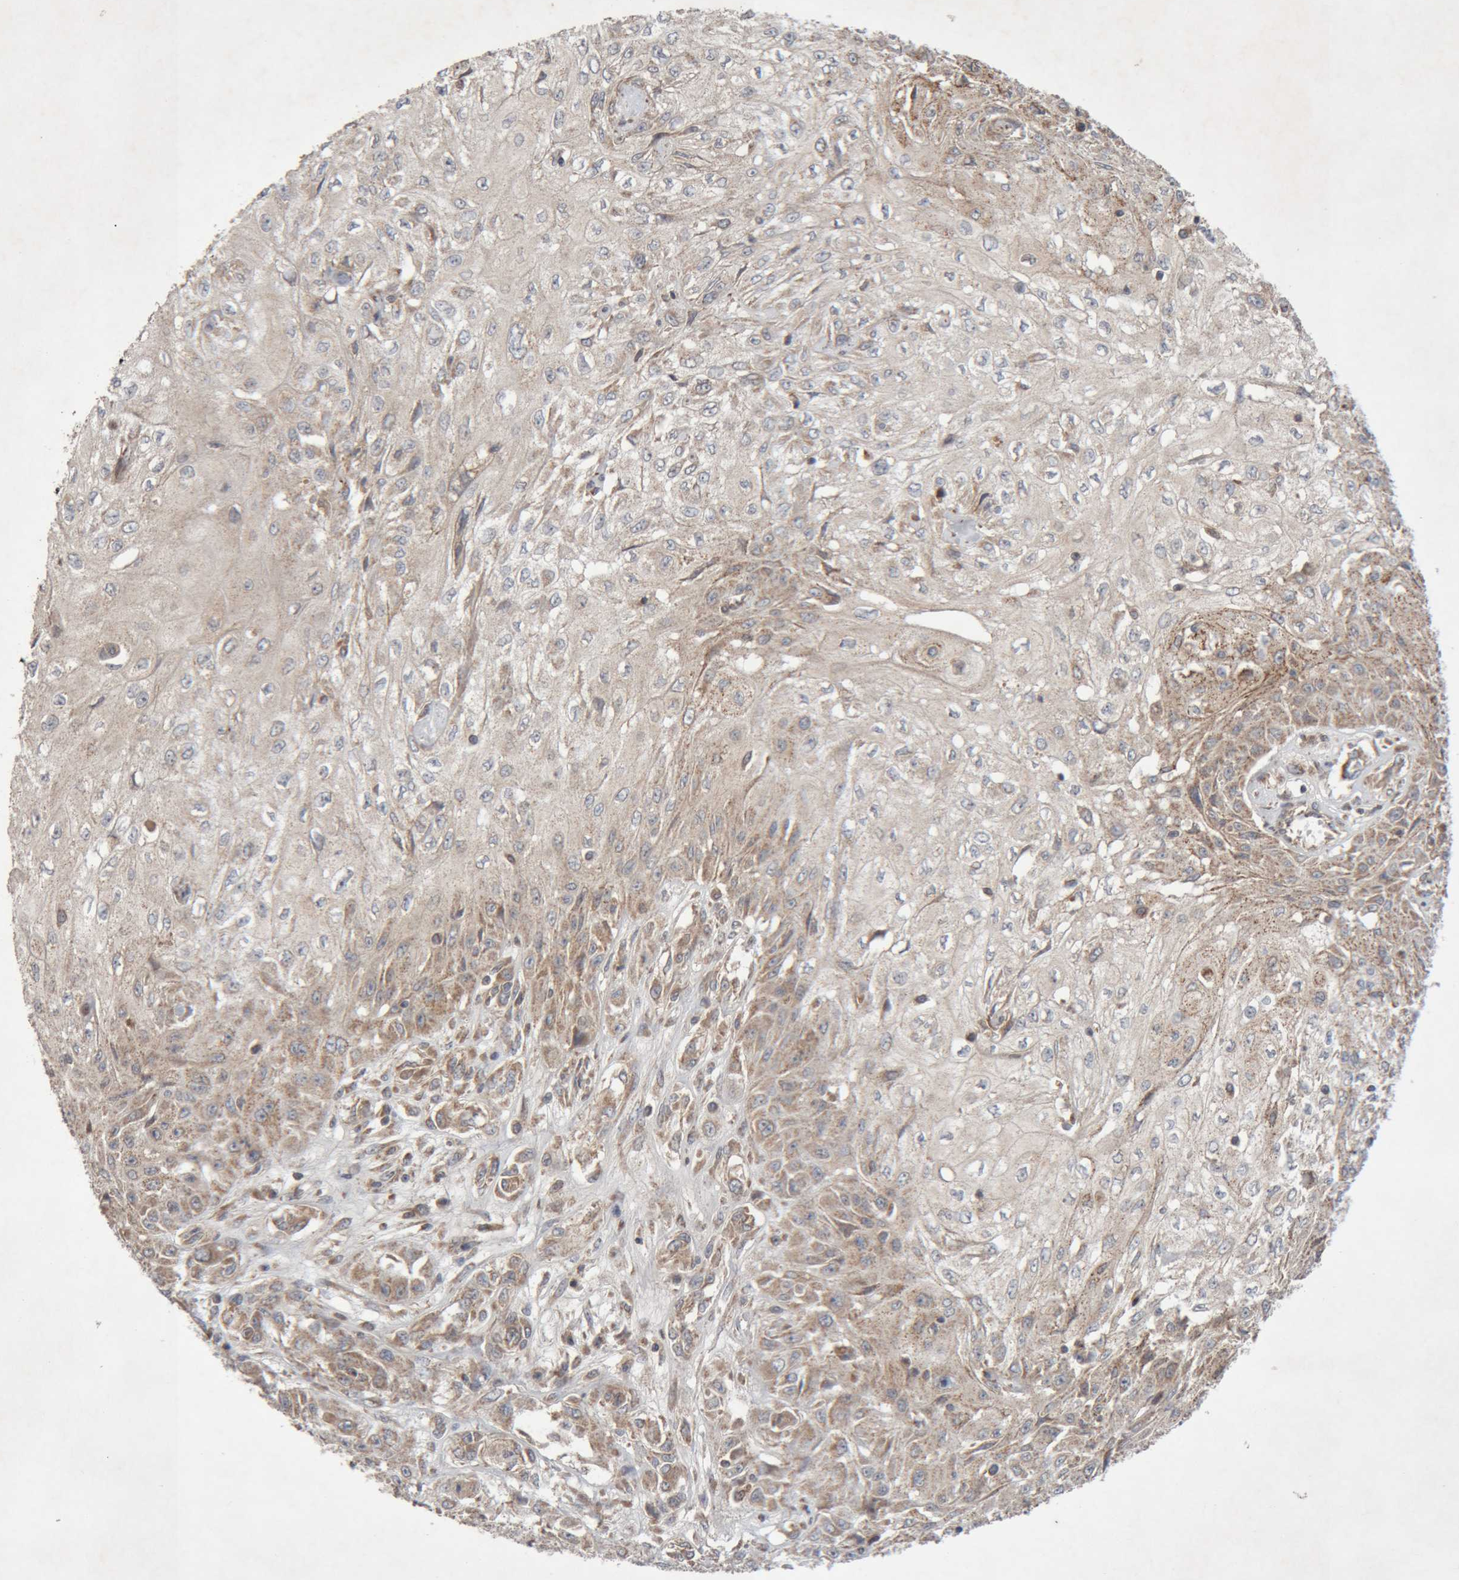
{"staining": {"intensity": "weak", "quantity": ">75%", "location": "cytoplasmic/membranous"}, "tissue": "skin cancer", "cell_type": "Tumor cells", "image_type": "cancer", "snomed": [{"axis": "morphology", "description": "Squamous cell carcinoma, NOS"}, {"axis": "morphology", "description": "Squamous cell carcinoma, metastatic, NOS"}, {"axis": "topography", "description": "Skin"}, {"axis": "topography", "description": "Lymph node"}], "caption": "Skin squamous cell carcinoma stained with a brown dye reveals weak cytoplasmic/membranous positive expression in approximately >75% of tumor cells.", "gene": "KIF21B", "patient": {"sex": "male", "age": 75}}